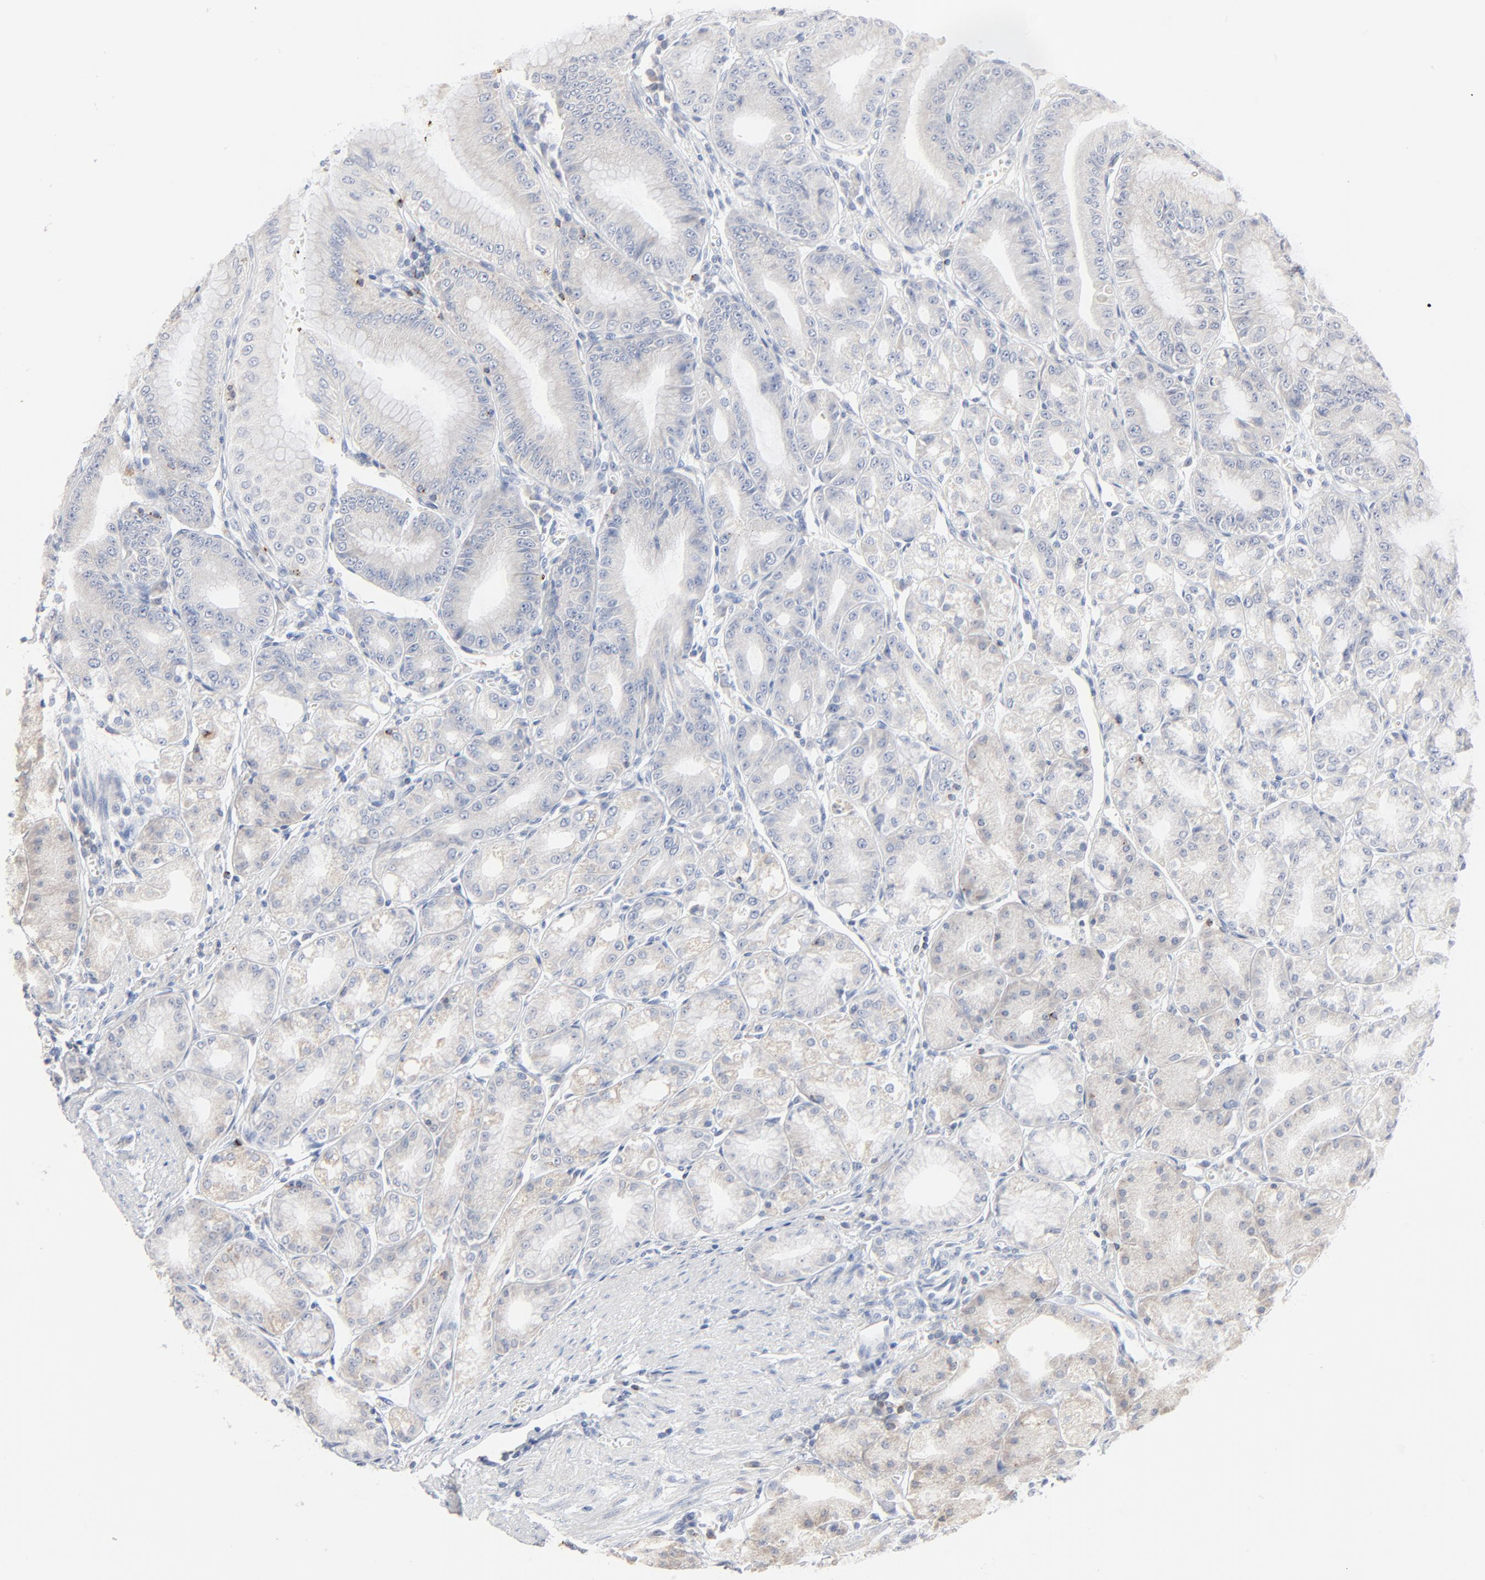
{"staining": {"intensity": "negative", "quantity": "none", "location": "none"}, "tissue": "stomach", "cell_type": "Glandular cells", "image_type": "normal", "snomed": [{"axis": "morphology", "description": "Normal tissue, NOS"}, {"axis": "topography", "description": "Stomach, lower"}], "caption": "Immunohistochemistry (IHC) of normal human stomach reveals no expression in glandular cells.", "gene": "GZMB", "patient": {"sex": "male", "age": 71}}